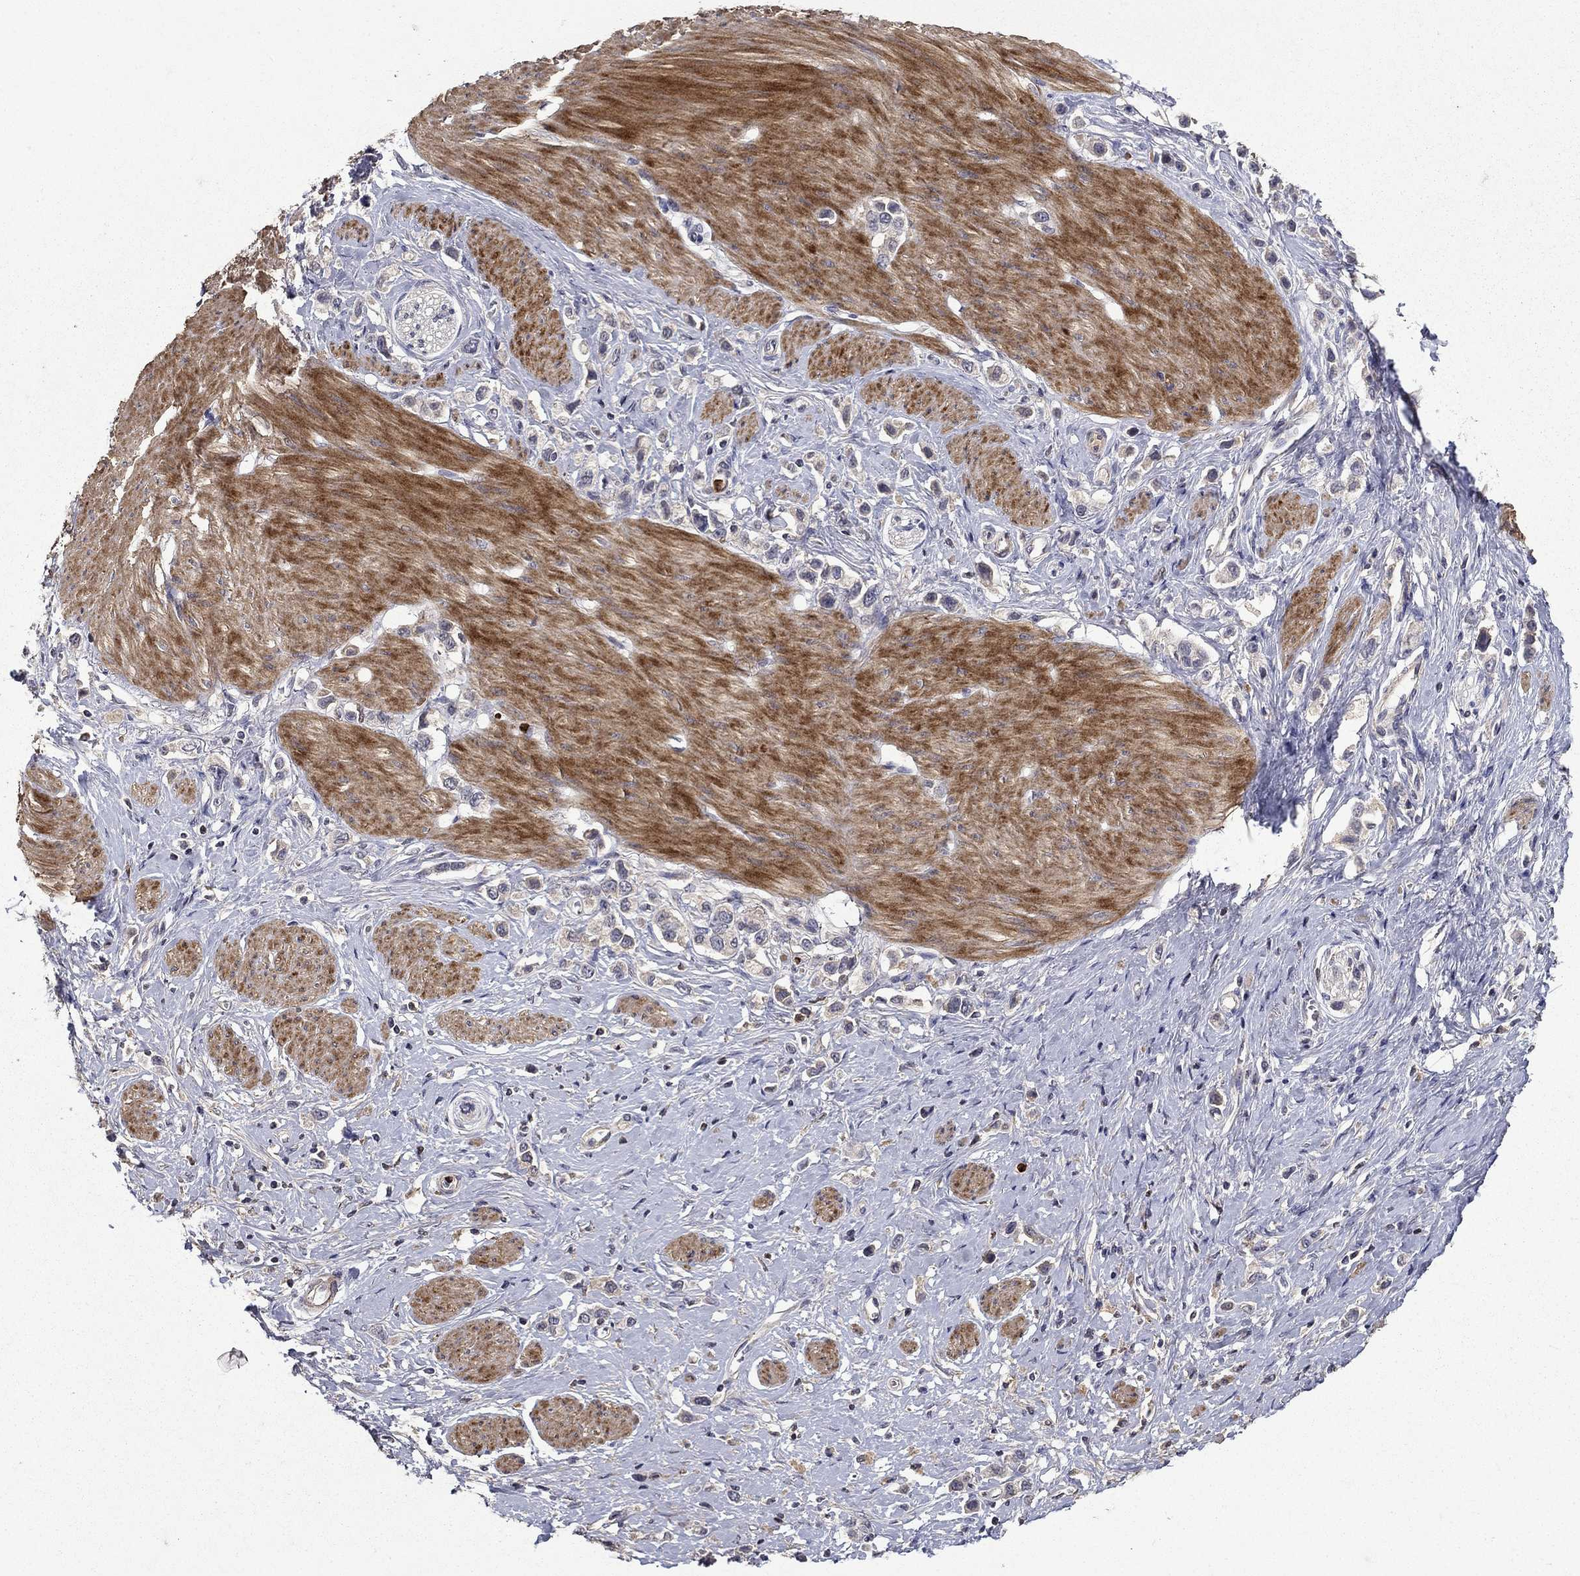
{"staining": {"intensity": "negative", "quantity": "none", "location": "none"}, "tissue": "stomach cancer", "cell_type": "Tumor cells", "image_type": "cancer", "snomed": [{"axis": "morphology", "description": "Normal tissue, NOS"}, {"axis": "morphology", "description": "Adenocarcinoma, NOS"}, {"axis": "morphology", "description": "Adenocarcinoma, High grade"}, {"axis": "topography", "description": "Stomach, upper"}, {"axis": "topography", "description": "Stomach"}], "caption": "There is no significant expression in tumor cells of stomach cancer (high-grade adenocarcinoma).", "gene": "SATB1", "patient": {"sex": "female", "age": 65}}